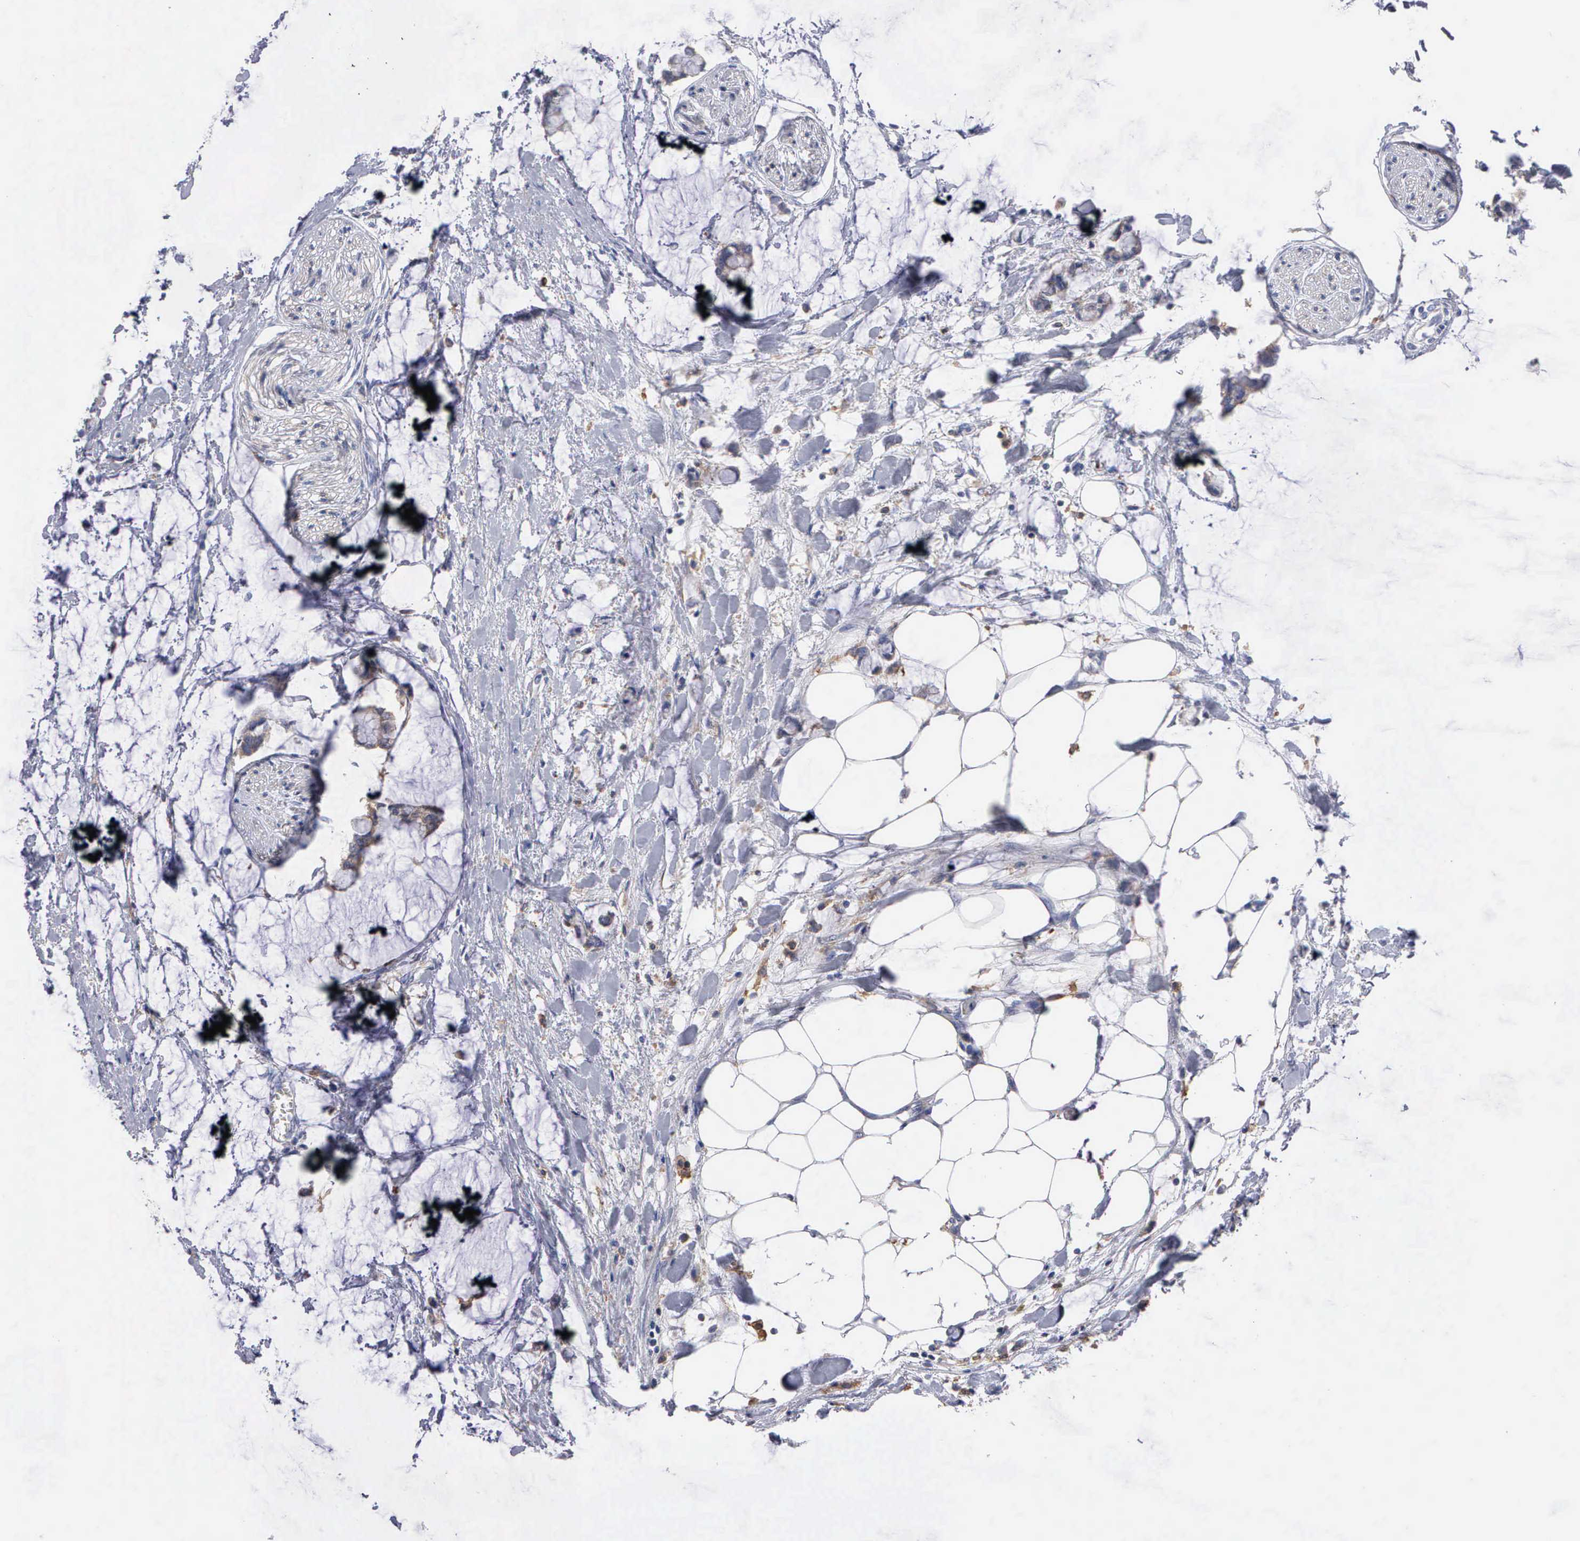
{"staining": {"intensity": "moderate", "quantity": ">75%", "location": "cytoplasmic/membranous"}, "tissue": "colorectal cancer", "cell_type": "Tumor cells", "image_type": "cancer", "snomed": [{"axis": "morphology", "description": "Normal tissue, NOS"}, {"axis": "morphology", "description": "Adenocarcinoma, NOS"}, {"axis": "topography", "description": "Colon"}, {"axis": "topography", "description": "Peripheral nerve tissue"}], "caption": "Tumor cells show moderate cytoplasmic/membranous positivity in approximately >75% of cells in colorectal cancer (adenocarcinoma).", "gene": "PTGS2", "patient": {"sex": "male", "age": 14}}